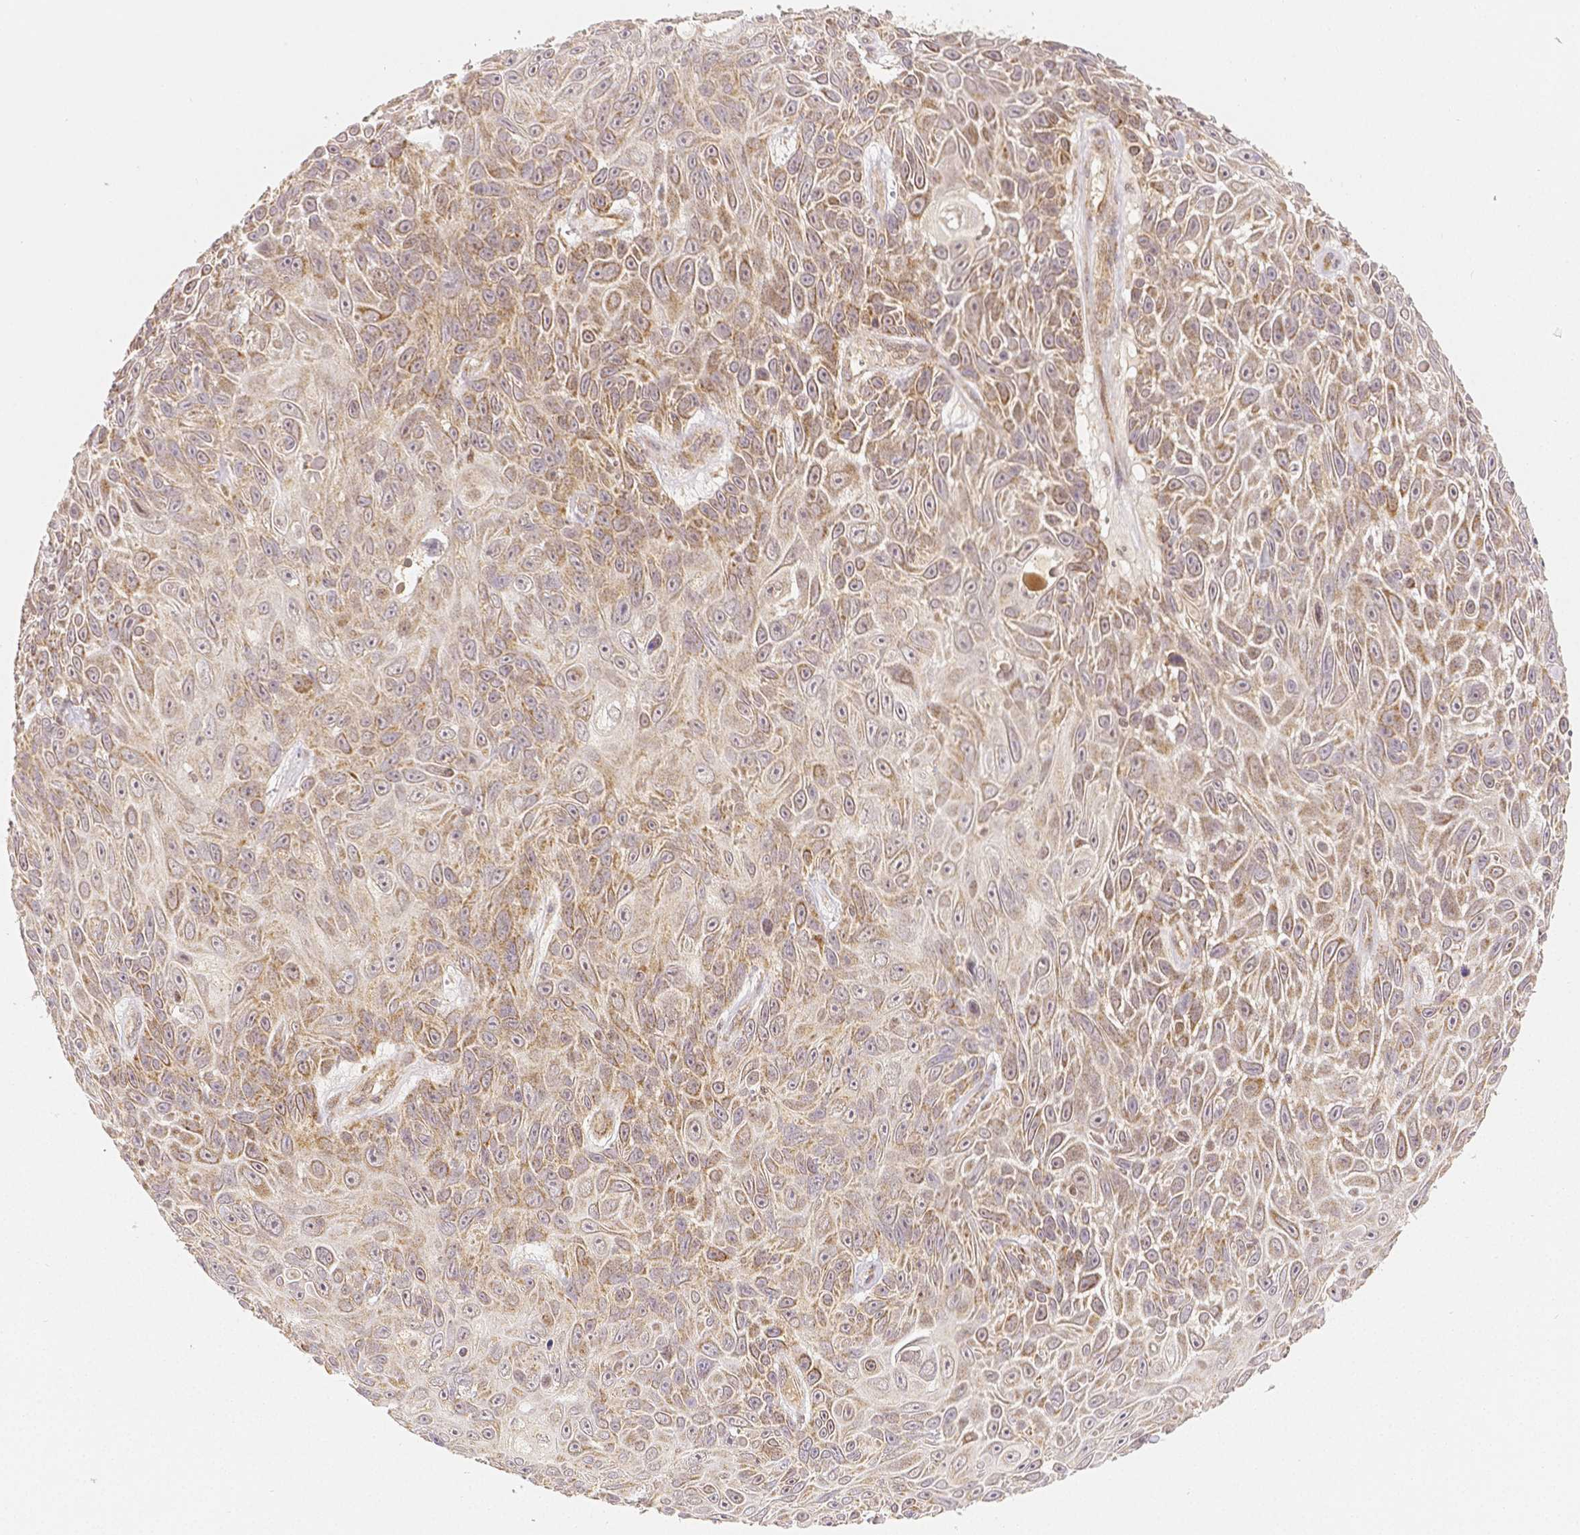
{"staining": {"intensity": "weak", "quantity": ">75%", "location": "cytoplasmic/membranous,nuclear"}, "tissue": "skin cancer", "cell_type": "Tumor cells", "image_type": "cancer", "snomed": [{"axis": "morphology", "description": "Squamous cell carcinoma, NOS"}, {"axis": "topography", "description": "Skin"}], "caption": "Immunohistochemical staining of skin cancer reveals low levels of weak cytoplasmic/membranous and nuclear positivity in approximately >75% of tumor cells. (IHC, brightfield microscopy, high magnification).", "gene": "RHOT1", "patient": {"sex": "male", "age": 82}}